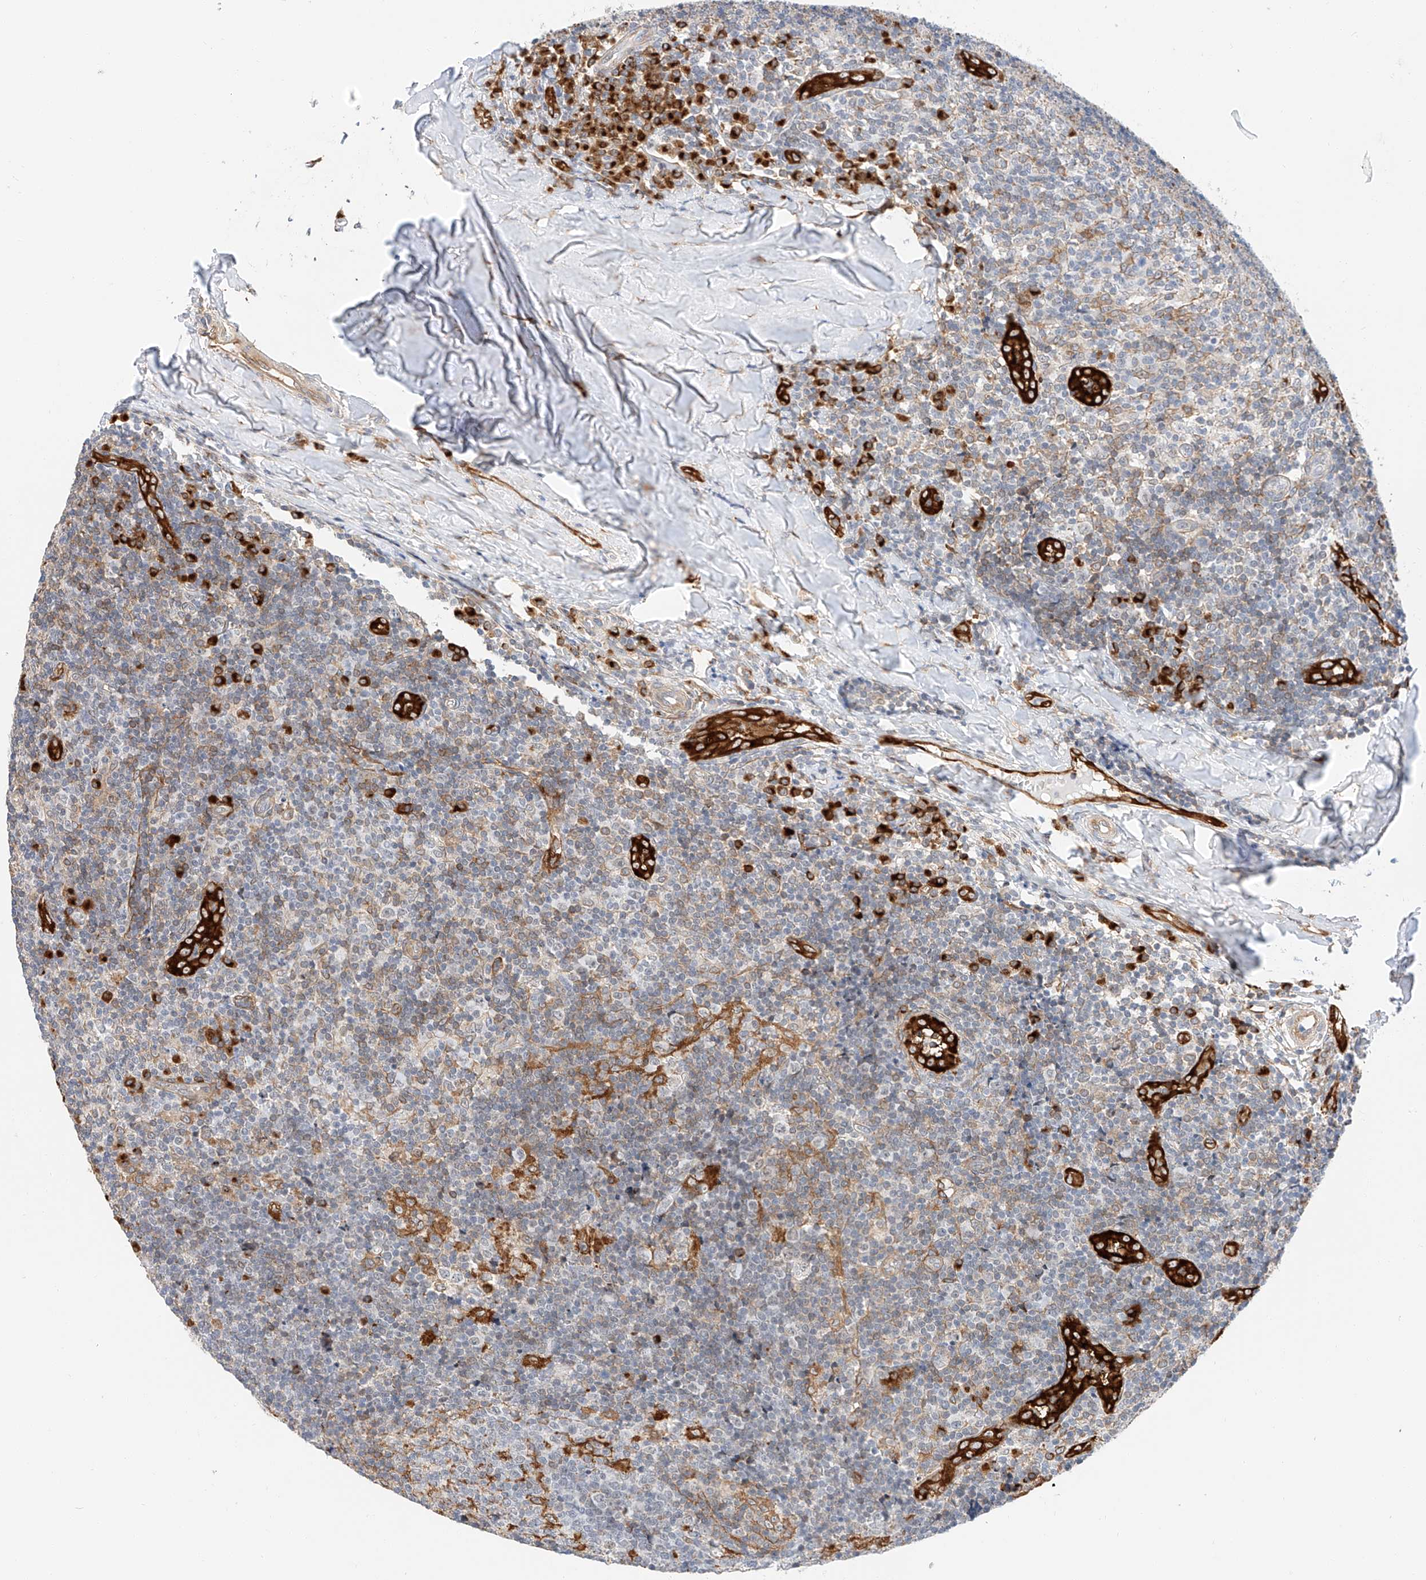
{"staining": {"intensity": "negative", "quantity": "none", "location": "none"}, "tissue": "tonsil", "cell_type": "Germinal center cells", "image_type": "normal", "snomed": [{"axis": "morphology", "description": "Normal tissue, NOS"}, {"axis": "topography", "description": "Tonsil"}], "caption": "DAB (3,3'-diaminobenzidine) immunohistochemical staining of normal tonsil shows no significant expression in germinal center cells. The staining is performed using DAB brown chromogen with nuclei counter-stained in using hematoxylin.", "gene": "CARMIL1", "patient": {"sex": "female", "age": 19}}